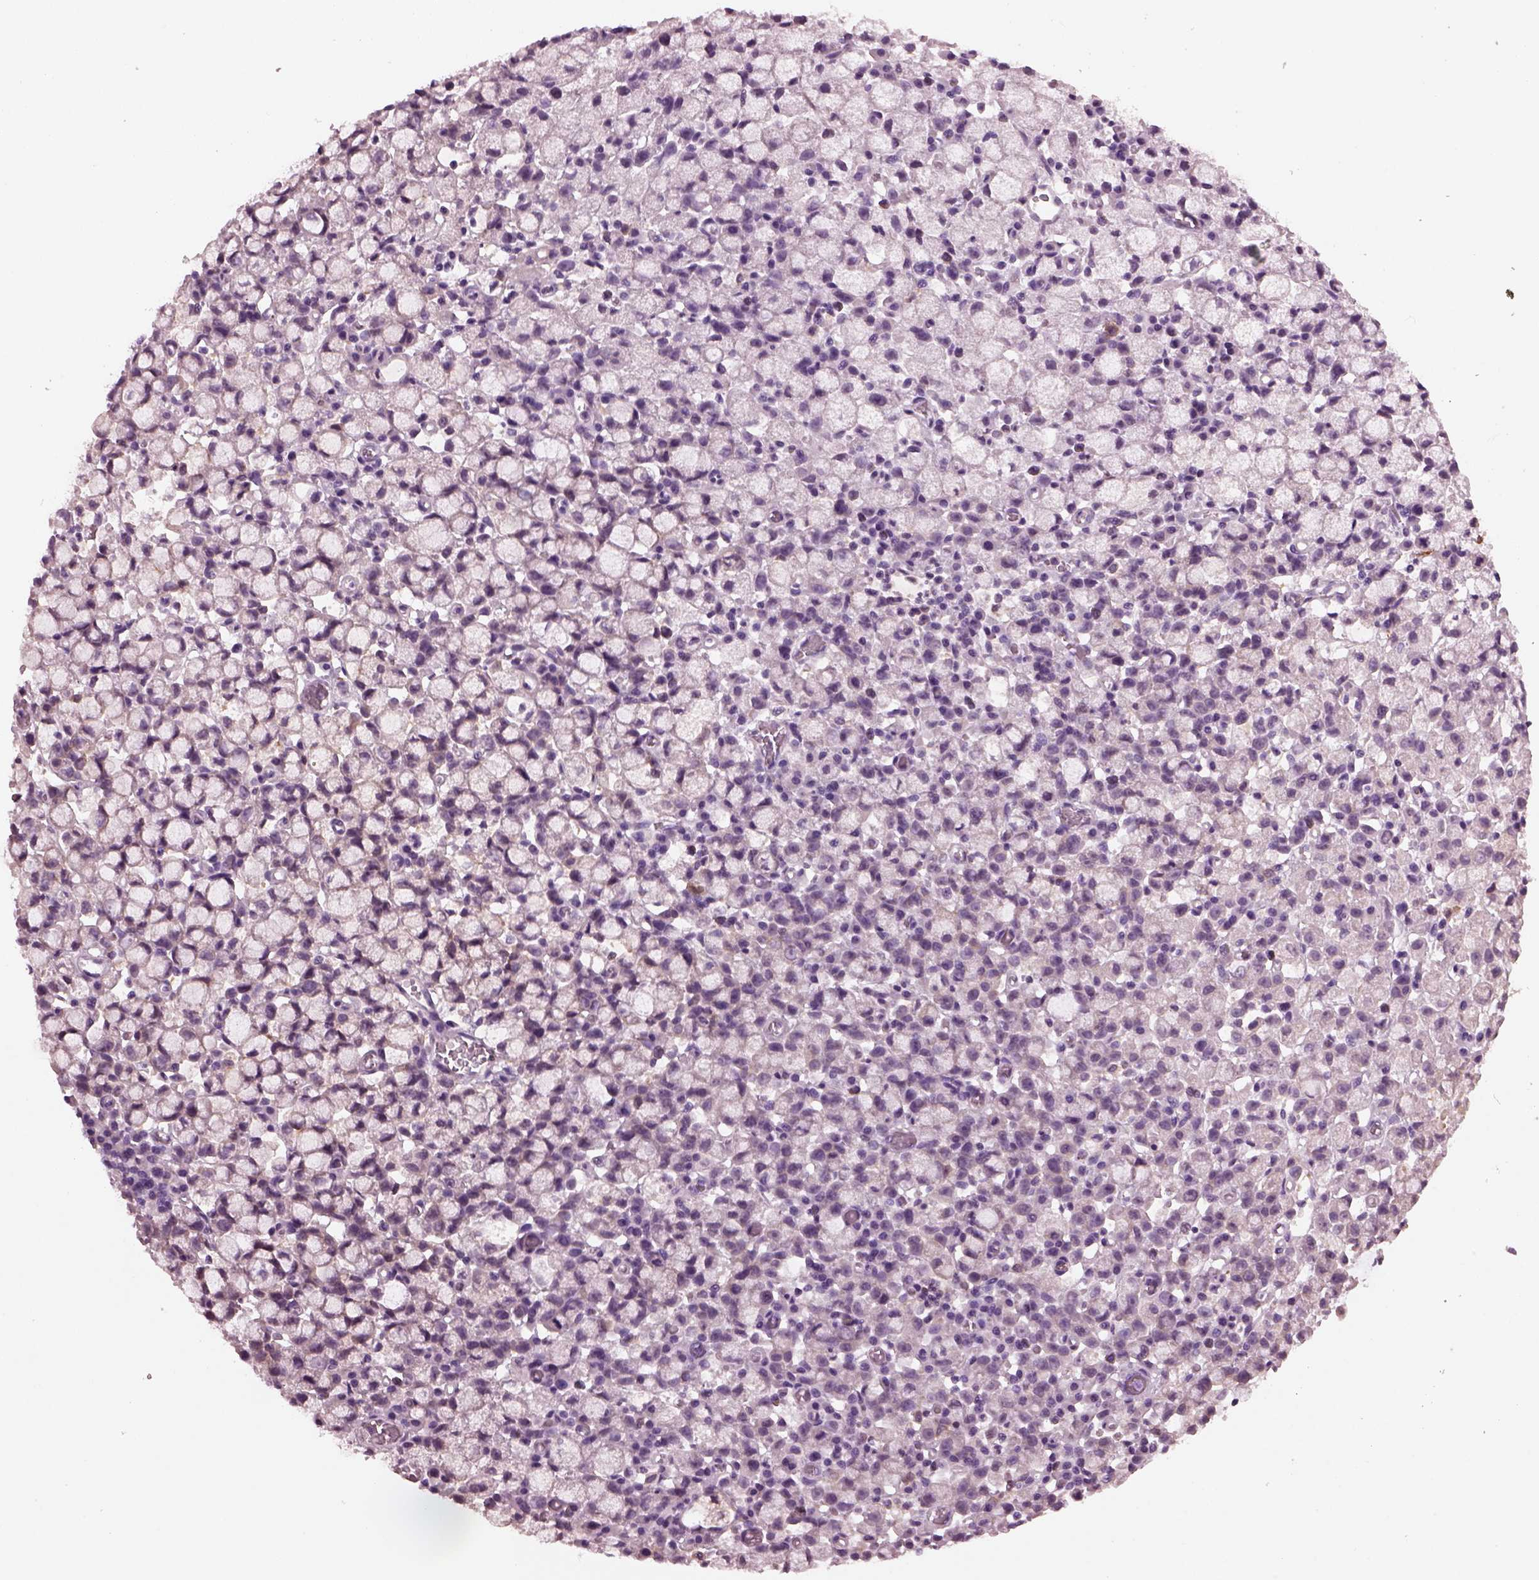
{"staining": {"intensity": "negative", "quantity": "none", "location": "none"}, "tissue": "stomach cancer", "cell_type": "Tumor cells", "image_type": "cancer", "snomed": [{"axis": "morphology", "description": "Adenocarcinoma, NOS"}, {"axis": "topography", "description": "Stomach"}], "caption": "Immunohistochemistry (IHC) micrograph of neoplastic tissue: human adenocarcinoma (stomach) stained with DAB exhibits no significant protein positivity in tumor cells.", "gene": "SHTN1", "patient": {"sex": "male", "age": 58}}